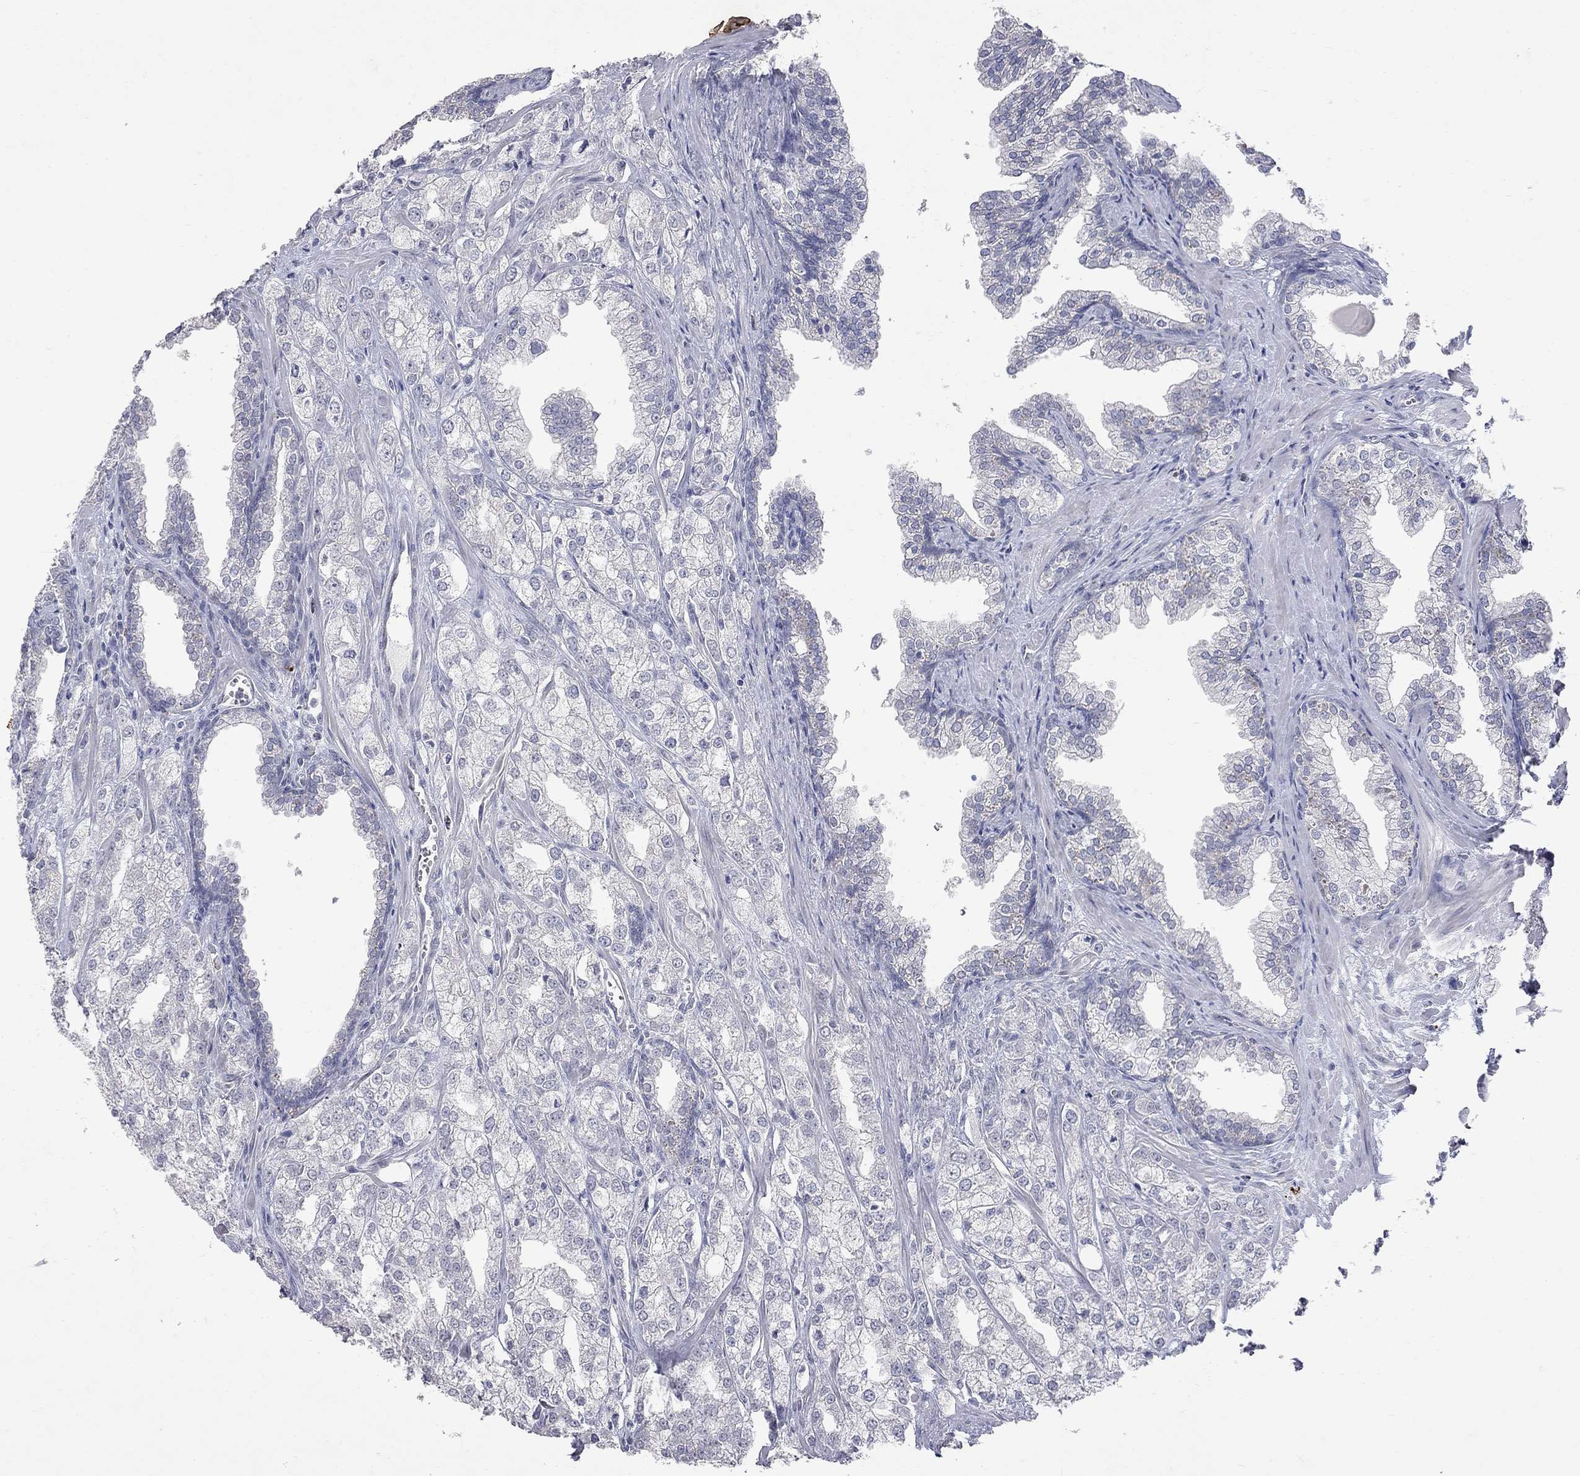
{"staining": {"intensity": "negative", "quantity": "none", "location": "none"}, "tissue": "prostate cancer", "cell_type": "Tumor cells", "image_type": "cancer", "snomed": [{"axis": "morphology", "description": "Adenocarcinoma, NOS"}, {"axis": "topography", "description": "Prostate"}], "caption": "A photomicrograph of human adenocarcinoma (prostate) is negative for staining in tumor cells.", "gene": "NOS2", "patient": {"sex": "male", "age": 70}}